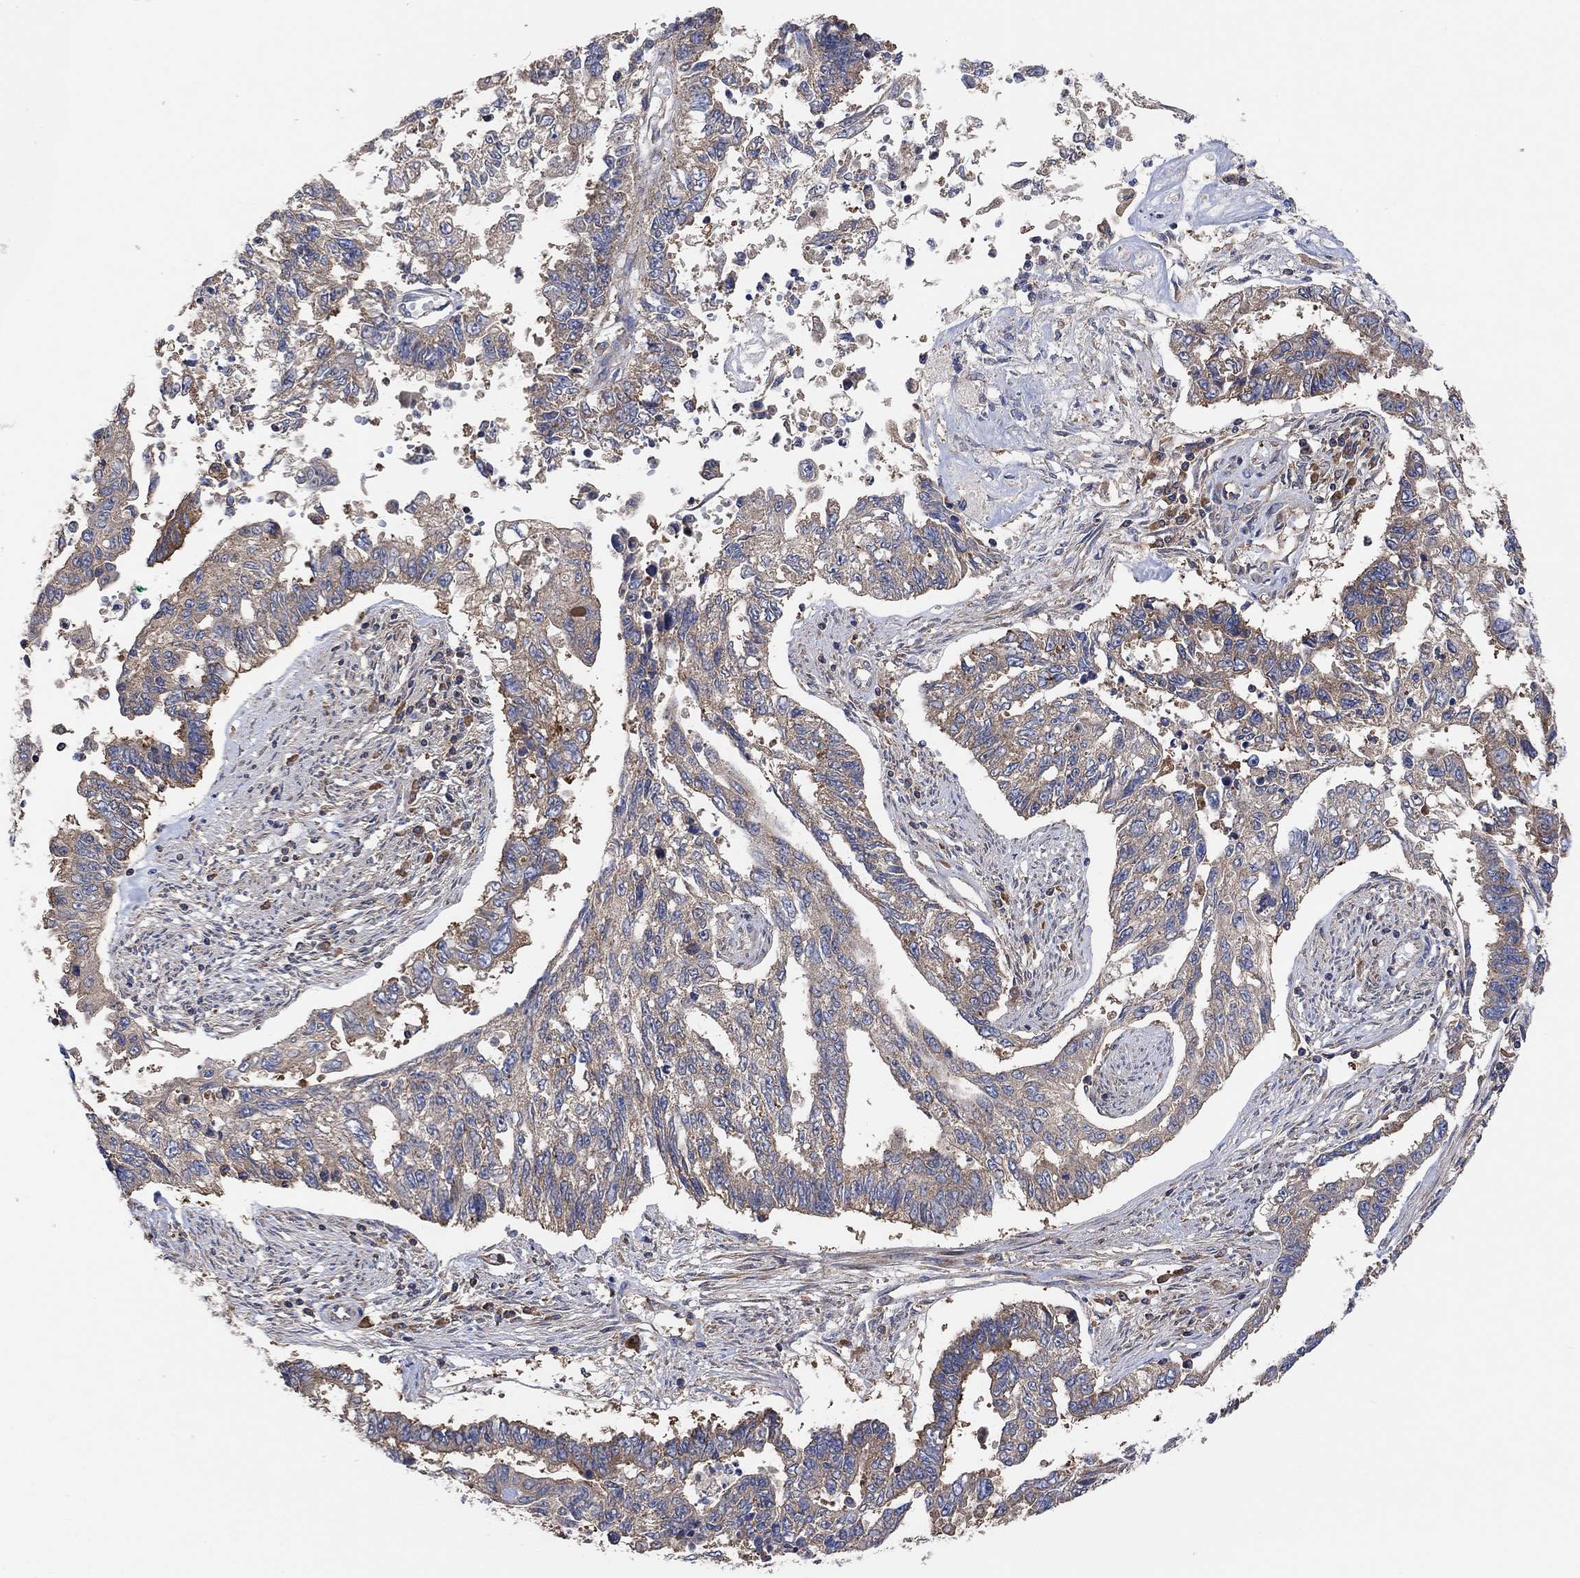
{"staining": {"intensity": "weak", "quantity": "25%-75%", "location": "cytoplasmic/membranous"}, "tissue": "endometrial cancer", "cell_type": "Tumor cells", "image_type": "cancer", "snomed": [{"axis": "morphology", "description": "Adenocarcinoma, NOS"}, {"axis": "topography", "description": "Uterus"}], "caption": "Immunohistochemistry image of human endometrial cancer stained for a protein (brown), which demonstrates low levels of weak cytoplasmic/membranous staining in about 25%-75% of tumor cells.", "gene": "BLOC1S3", "patient": {"sex": "female", "age": 59}}